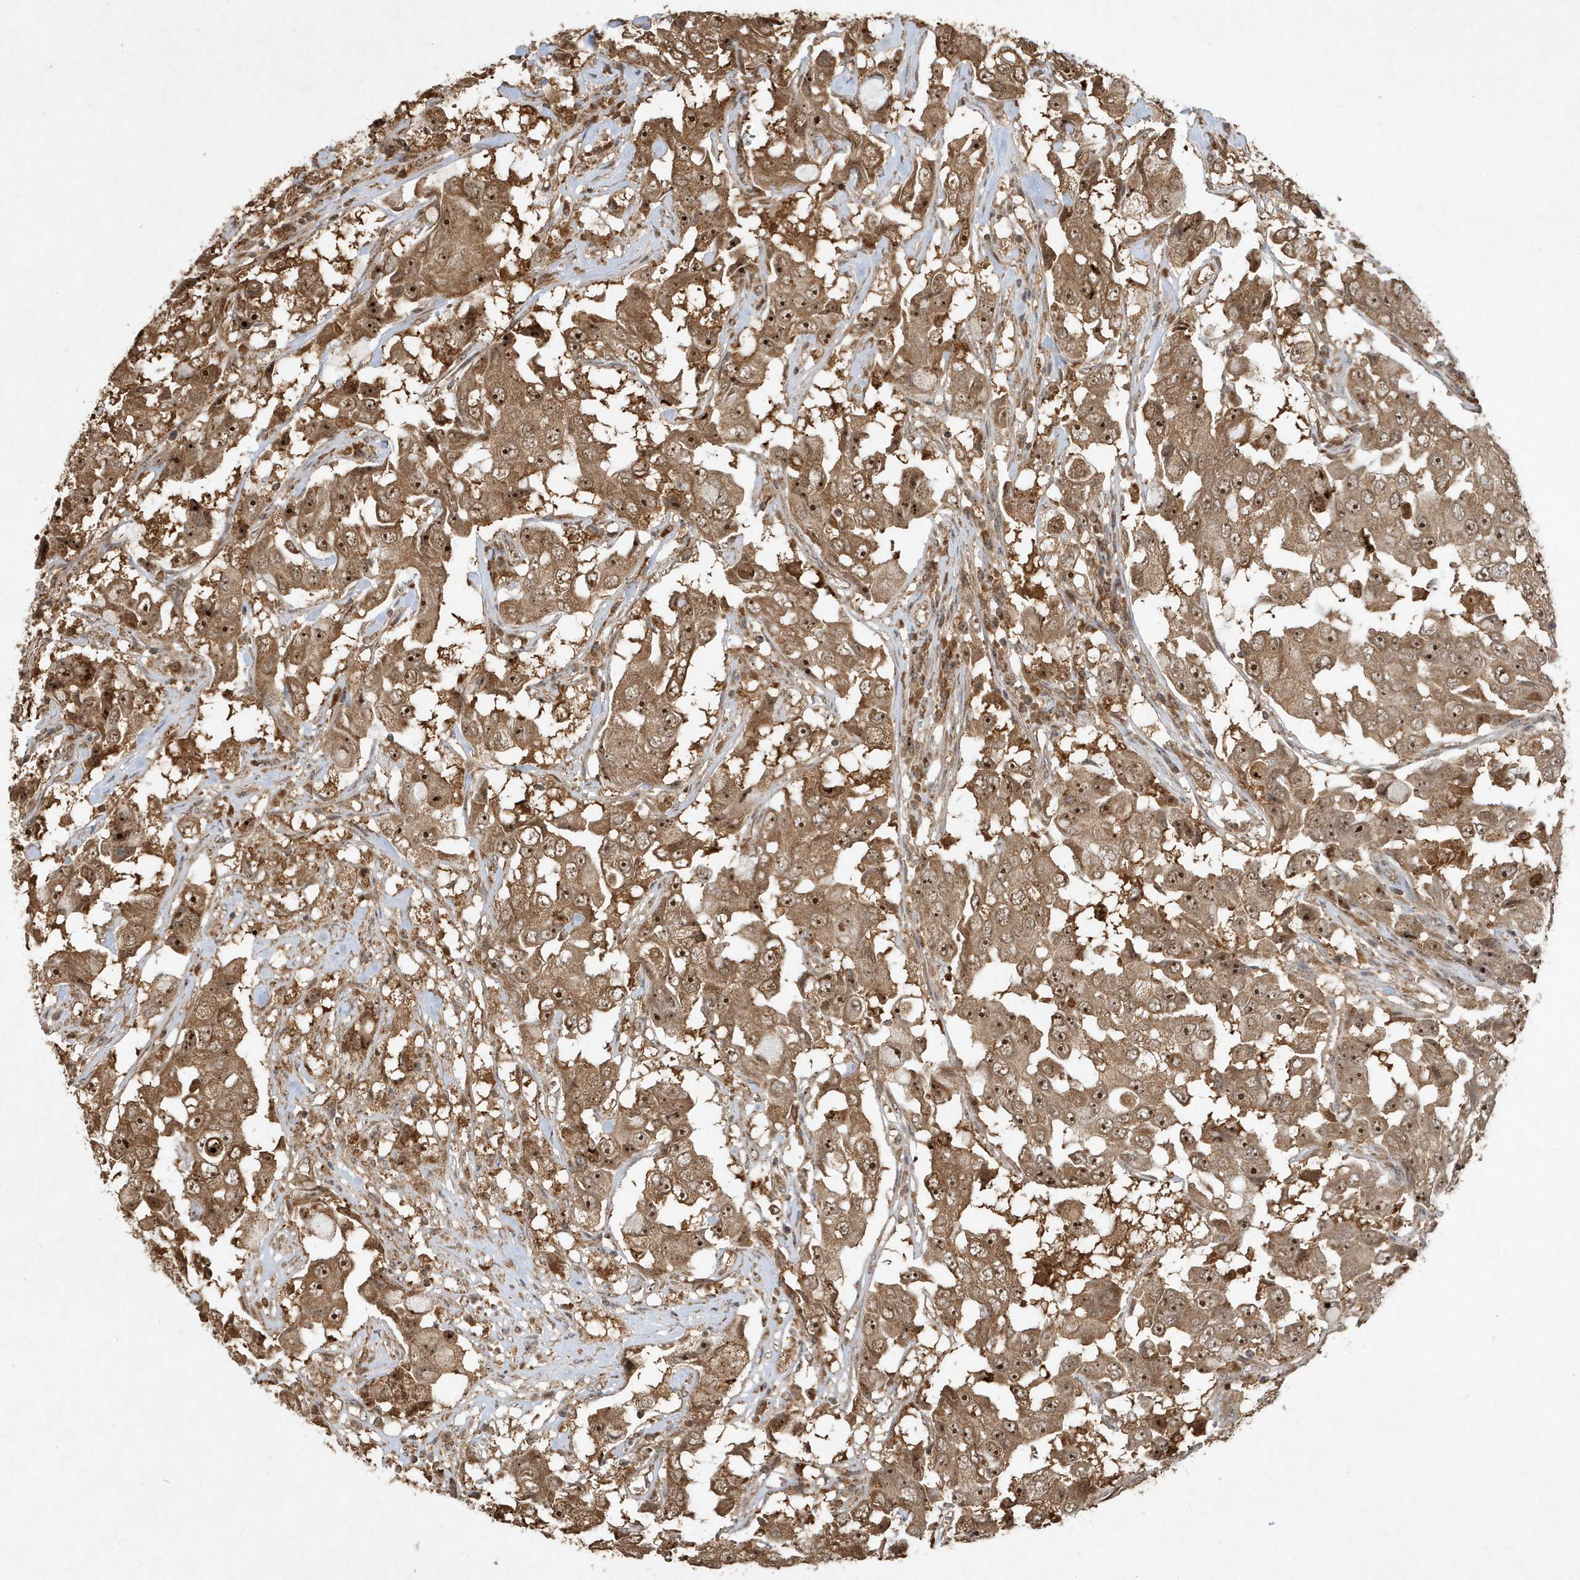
{"staining": {"intensity": "strong", "quantity": ">75%", "location": "cytoplasmic/membranous,nuclear"}, "tissue": "breast cancer", "cell_type": "Tumor cells", "image_type": "cancer", "snomed": [{"axis": "morphology", "description": "Duct carcinoma"}, {"axis": "topography", "description": "Breast"}], "caption": "Strong cytoplasmic/membranous and nuclear expression is appreciated in approximately >75% of tumor cells in breast cancer (intraductal carcinoma).", "gene": "ABCB9", "patient": {"sex": "female", "age": 27}}